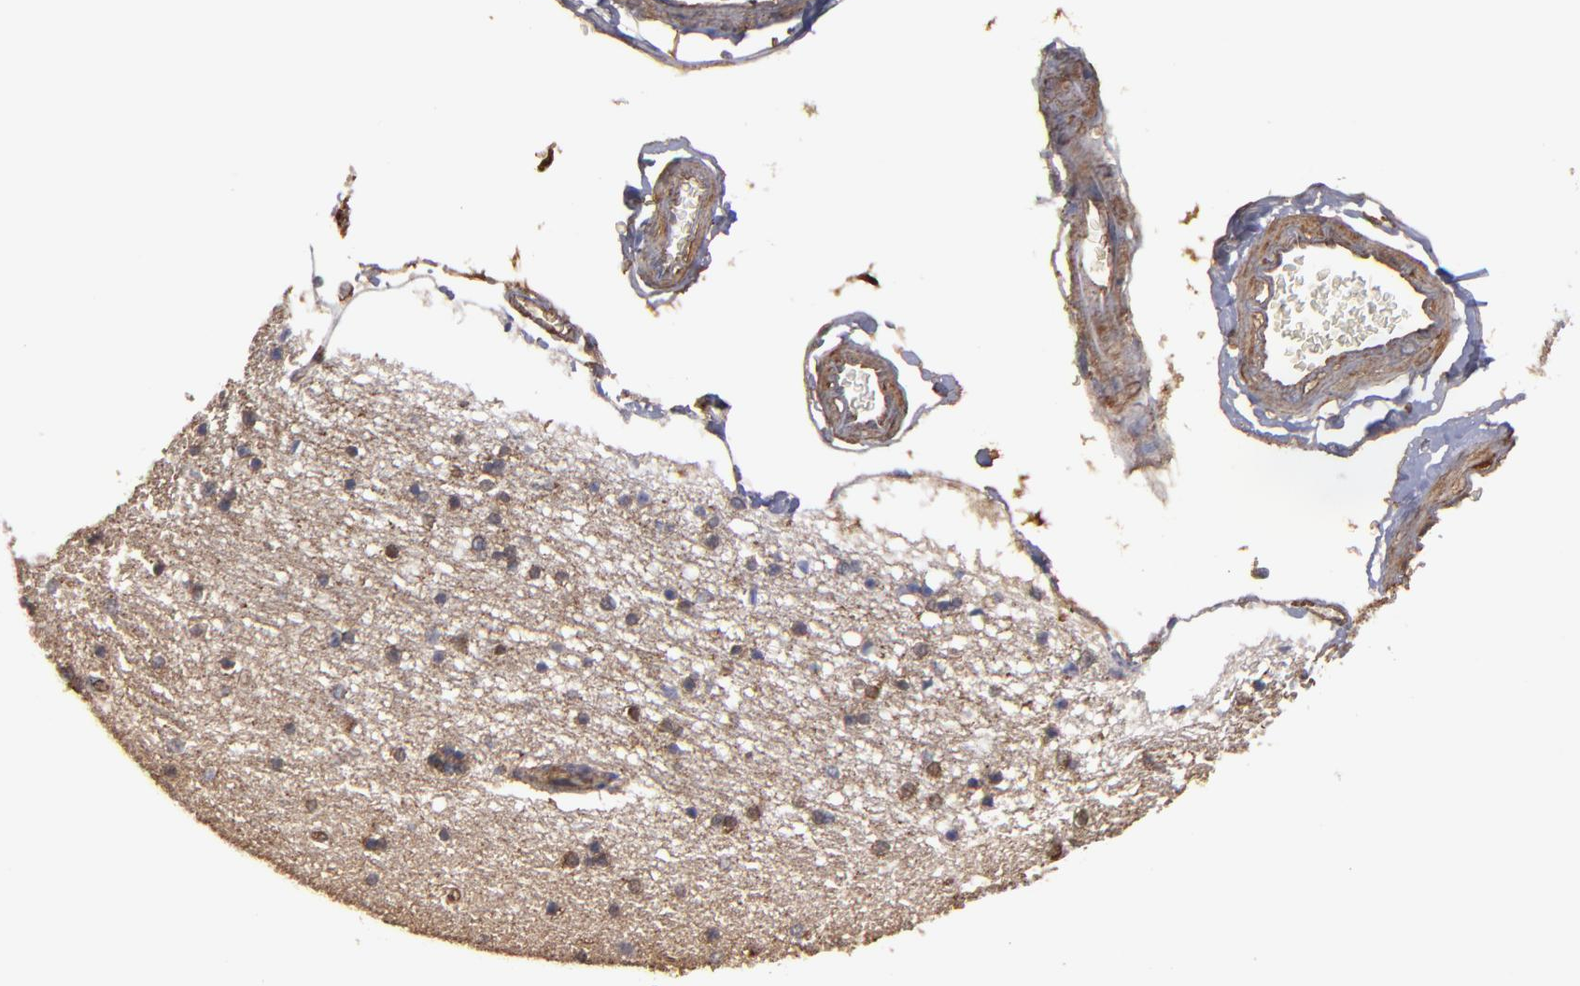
{"staining": {"intensity": "weak", "quantity": "<25%", "location": "cytoplasmic/membranous"}, "tissue": "hippocampus", "cell_type": "Glial cells", "image_type": "normal", "snomed": [{"axis": "morphology", "description": "Normal tissue, NOS"}, {"axis": "topography", "description": "Hippocampus"}], "caption": "IHC of unremarkable hippocampus demonstrates no expression in glial cells.", "gene": "ACTN4", "patient": {"sex": "female", "age": 54}}